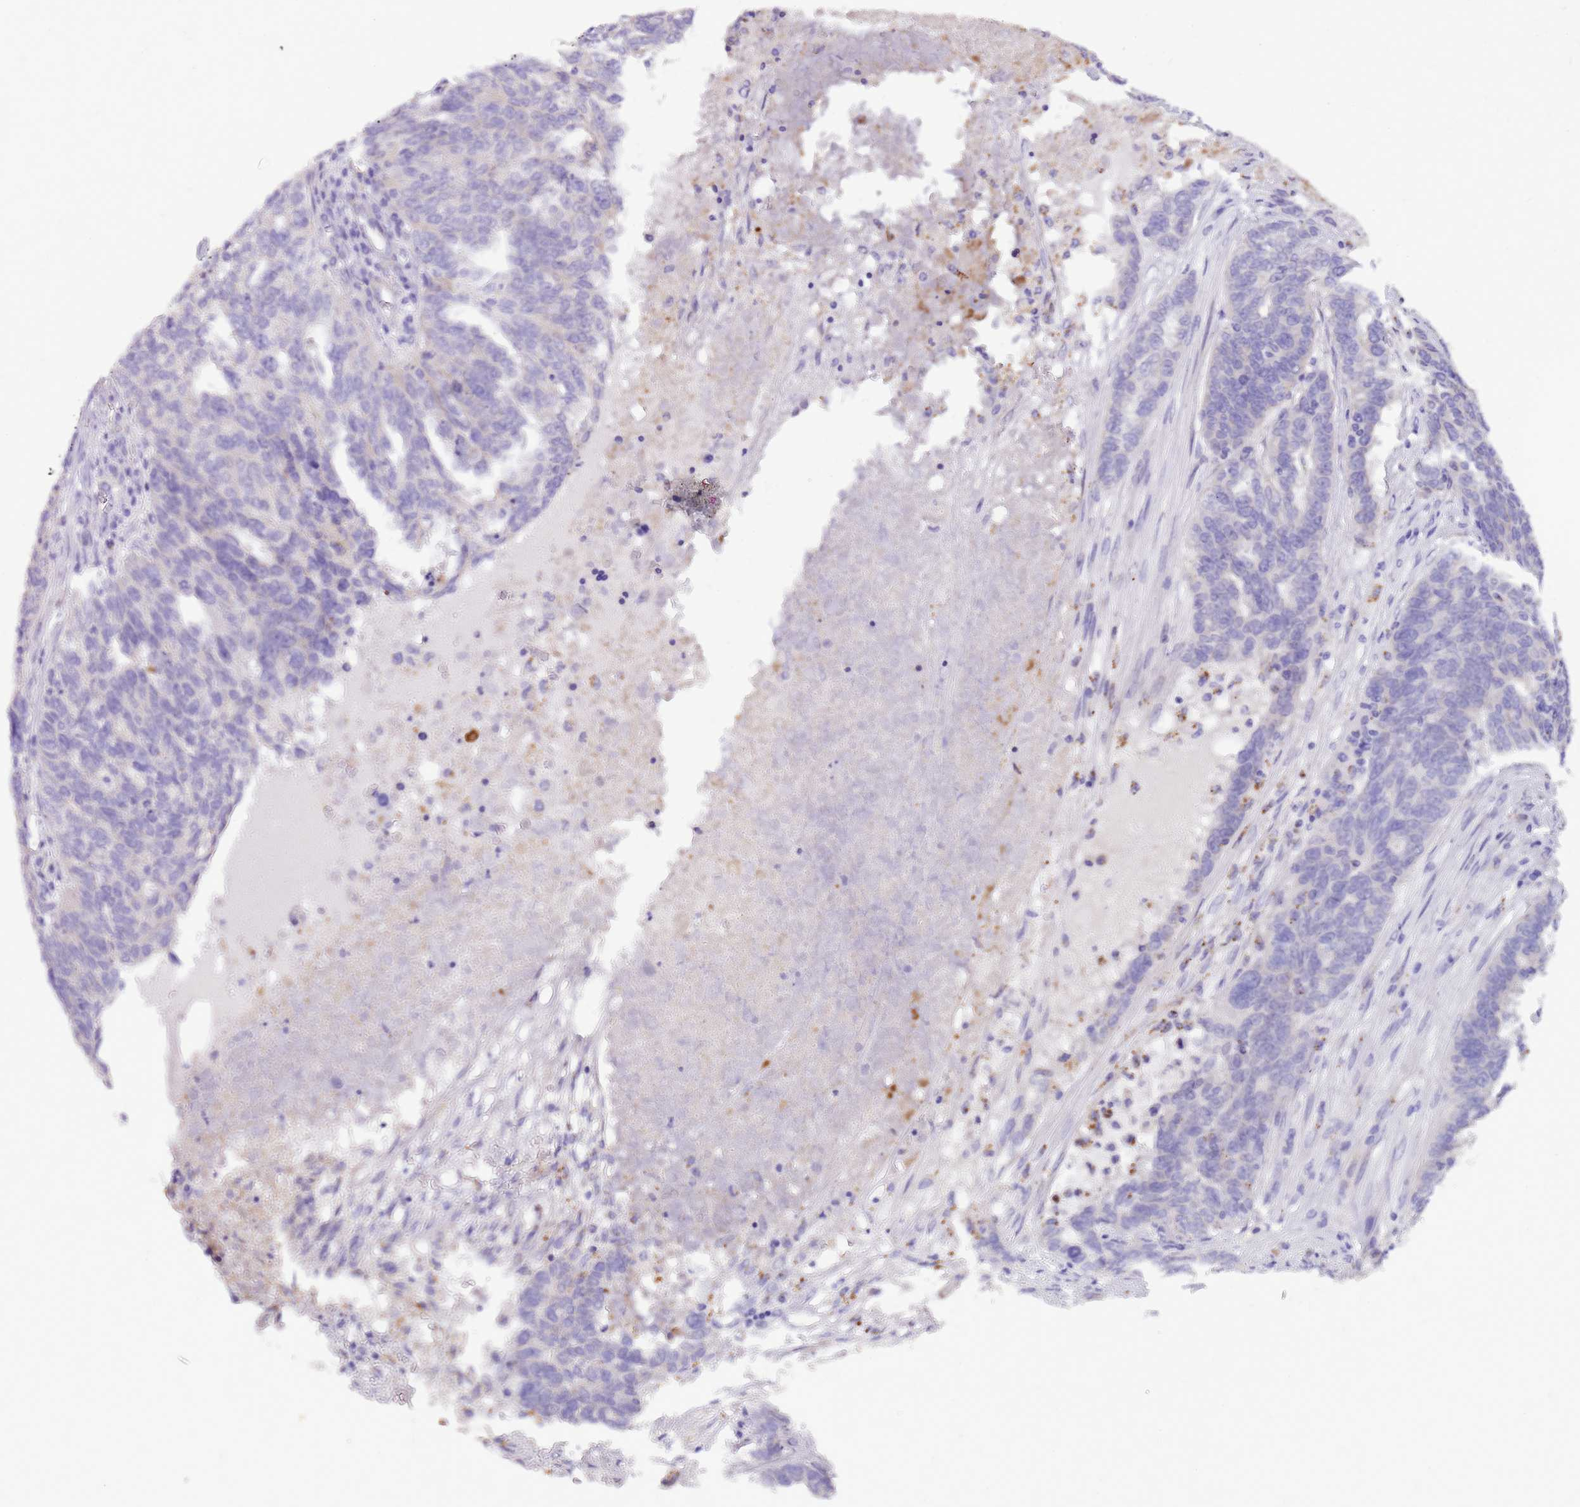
{"staining": {"intensity": "negative", "quantity": "none", "location": "none"}, "tissue": "ovarian cancer", "cell_type": "Tumor cells", "image_type": "cancer", "snomed": [{"axis": "morphology", "description": "Cystadenocarcinoma, serous, NOS"}, {"axis": "topography", "description": "Ovary"}], "caption": "A photomicrograph of ovarian cancer (serous cystadenocarcinoma) stained for a protein shows no brown staining in tumor cells. (Brightfield microscopy of DAB immunohistochemistry (IHC) at high magnification).", "gene": "NTN4", "patient": {"sex": "female", "age": 59}}